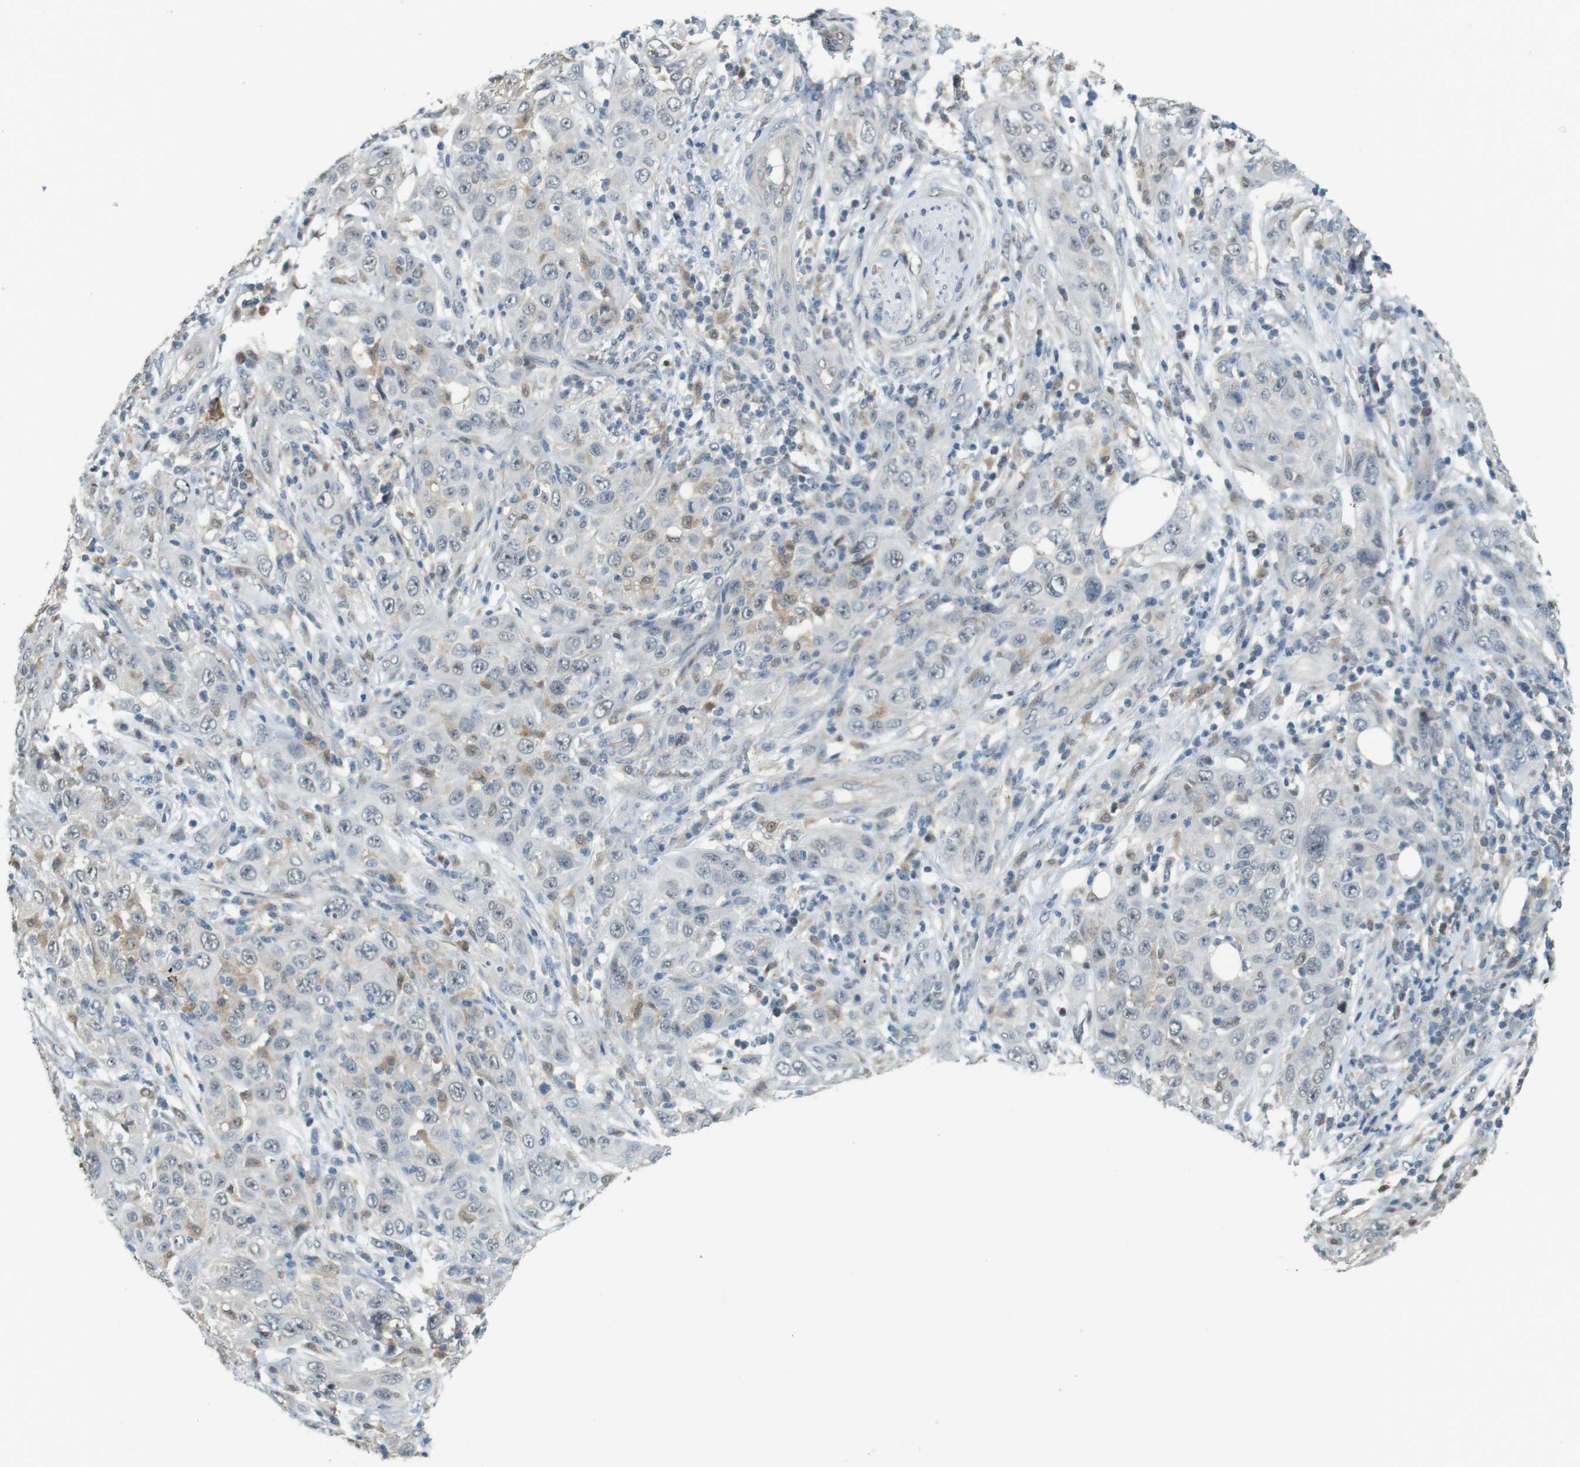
{"staining": {"intensity": "negative", "quantity": "none", "location": "none"}, "tissue": "skin cancer", "cell_type": "Tumor cells", "image_type": "cancer", "snomed": [{"axis": "morphology", "description": "Squamous cell carcinoma, NOS"}, {"axis": "topography", "description": "Skin"}], "caption": "Photomicrograph shows no significant protein expression in tumor cells of squamous cell carcinoma (skin).", "gene": "CDK14", "patient": {"sex": "female", "age": 88}}